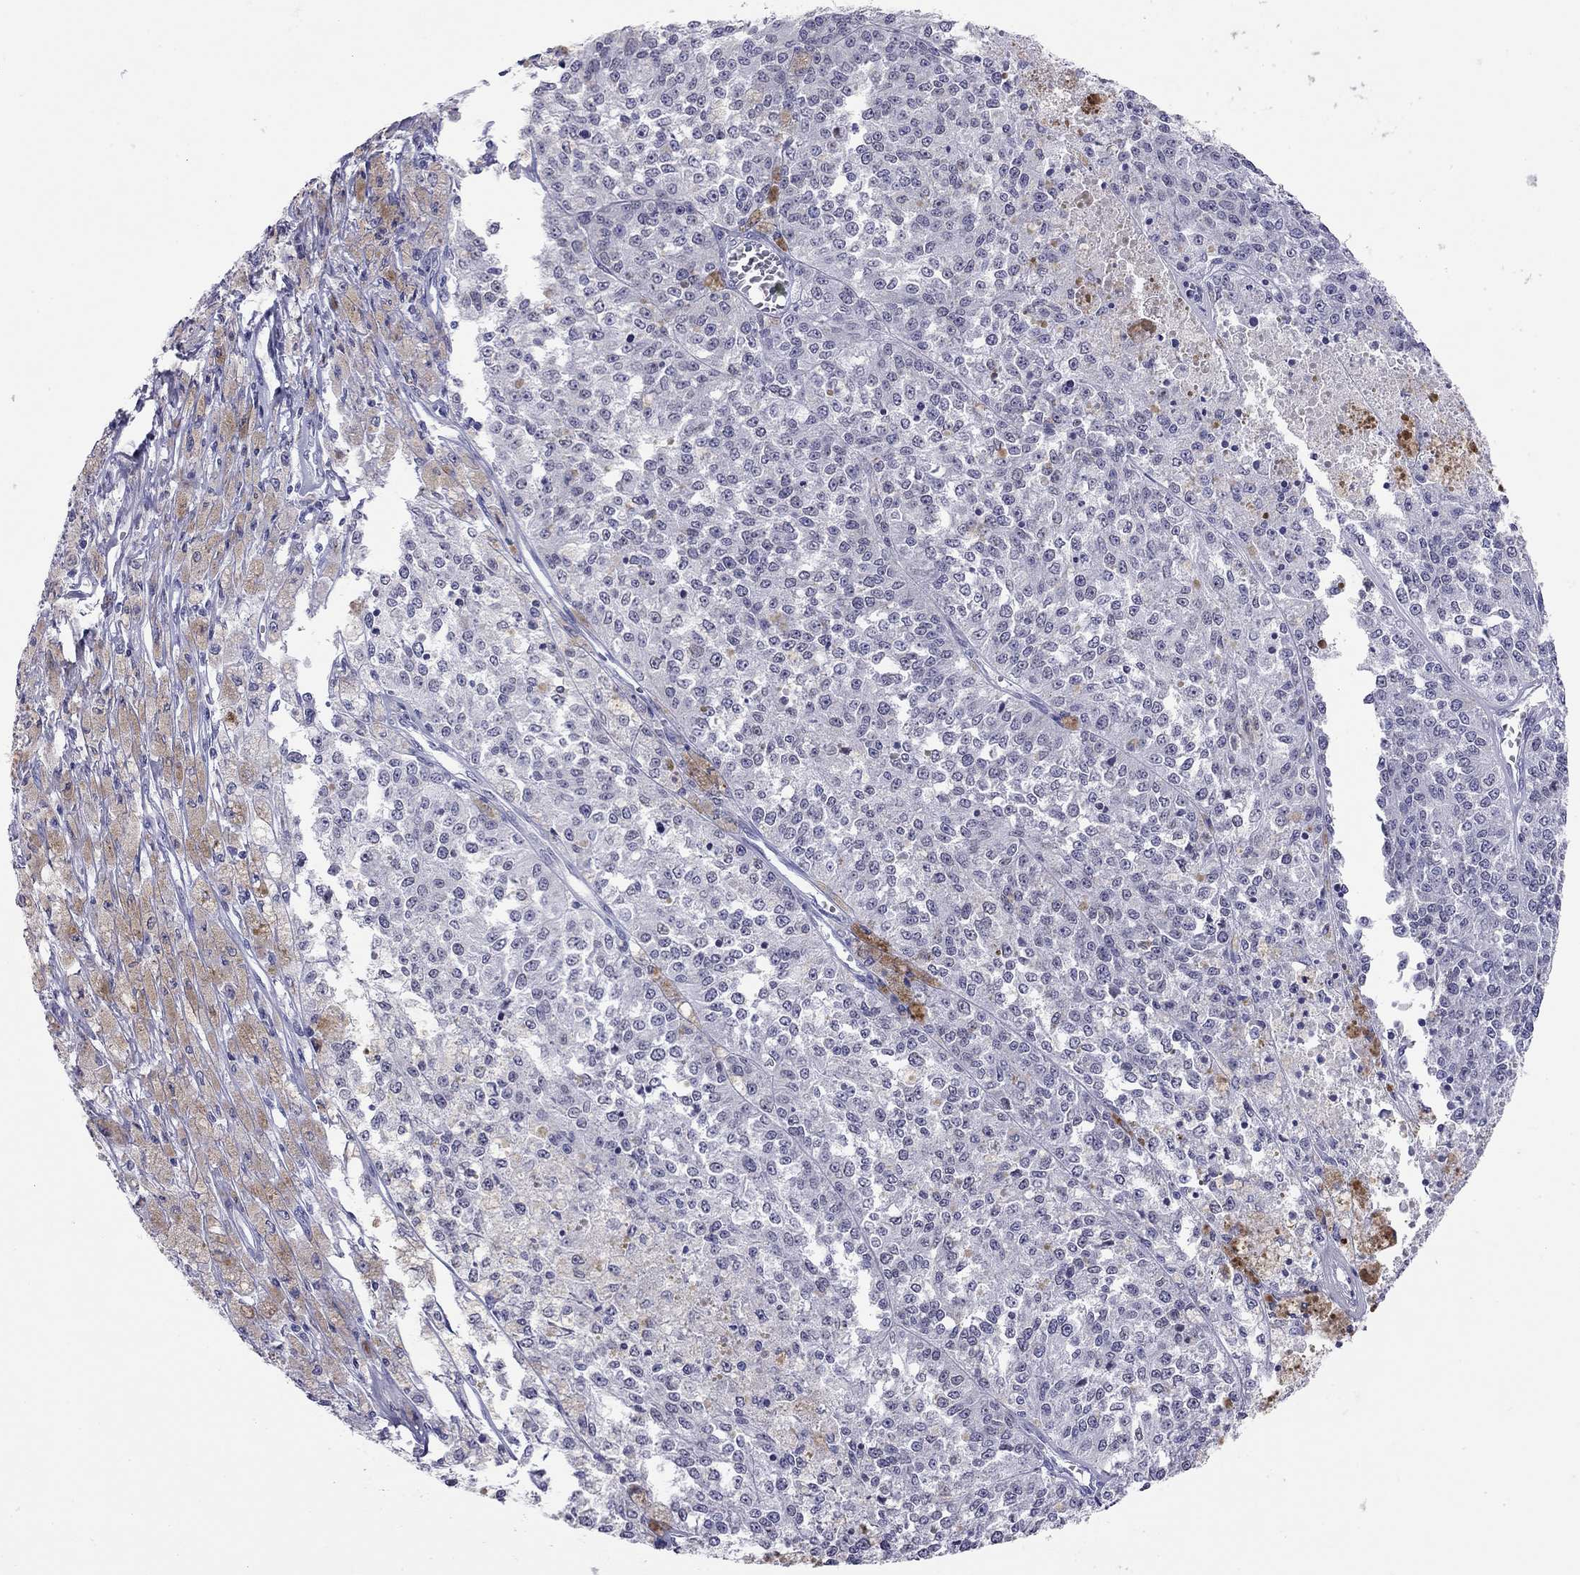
{"staining": {"intensity": "negative", "quantity": "none", "location": "none"}, "tissue": "melanoma", "cell_type": "Tumor cells", "image_type": "cancer", "snomed": [{"axis": "morphology", "description": "Malignant melanoma, Metastatic site"}, {"axis": "topography", "description": "Lymph node"}], "caption": "Tumor cells show no significant protein expression in malignant melanoma (metastatic site).", "gene": "ARMC12", "patient": {"sex": "female", "age": 64}}